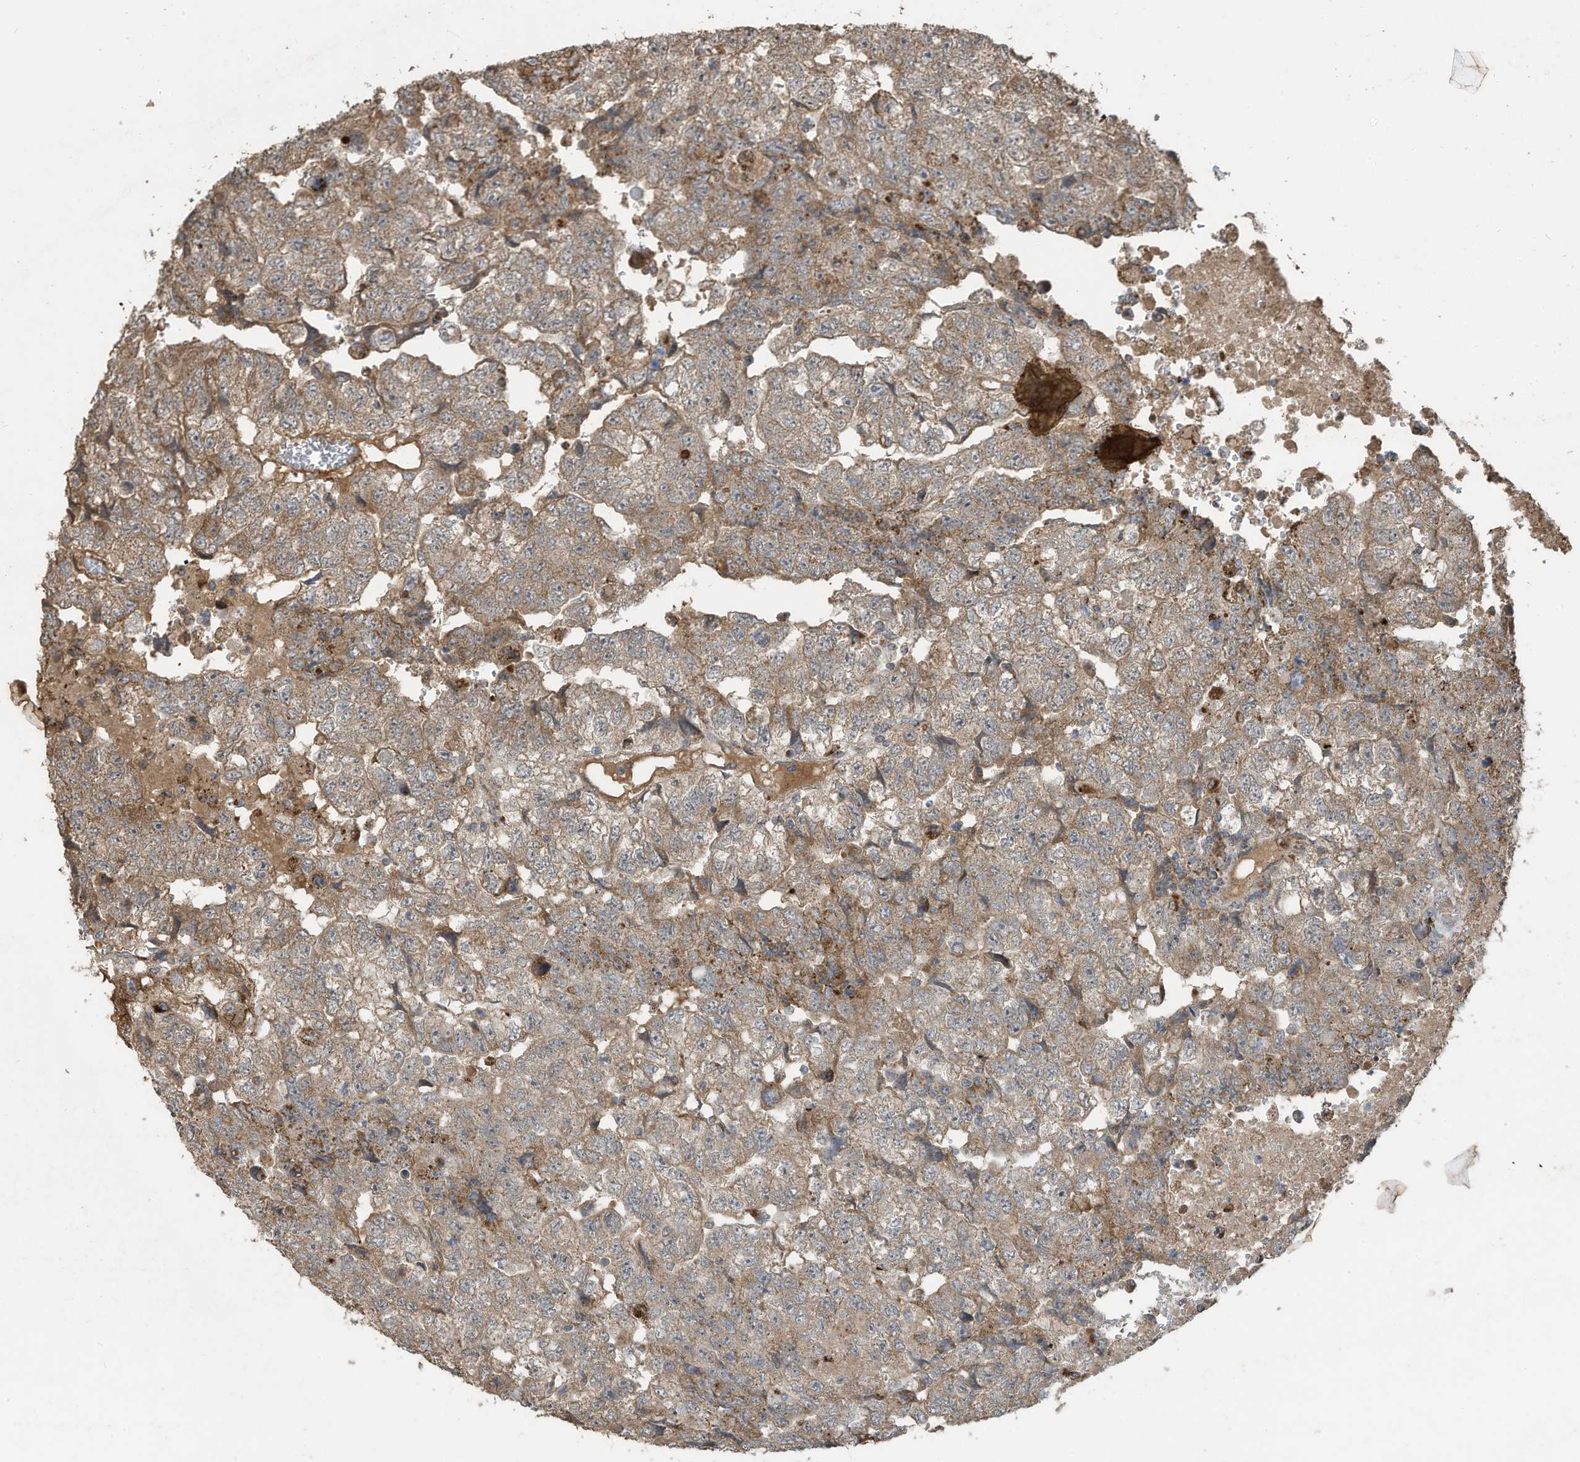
{"staining": {"intensity": "moderate", "quantity": ">75%", "location": "cytoplasmic/membranous"}, "tissue": "testis cancer", "cell_type": "Tumor cells", "image_type": "cancer", "snomed": [{"axis": "morphology", "description": "Carcinoma, Embryonal, NOS"}, {"axis": "topography", "description": "Testis"}], "caption": "DAB immunohistochemical staining of human testis cancer (embryonal carcinoma) displays moderate cytoplasmic/membranous protein positivity in about >75% of tumor cells.", "gene": "C2orf74", "patient": {"sex": "male", "age": 36}}